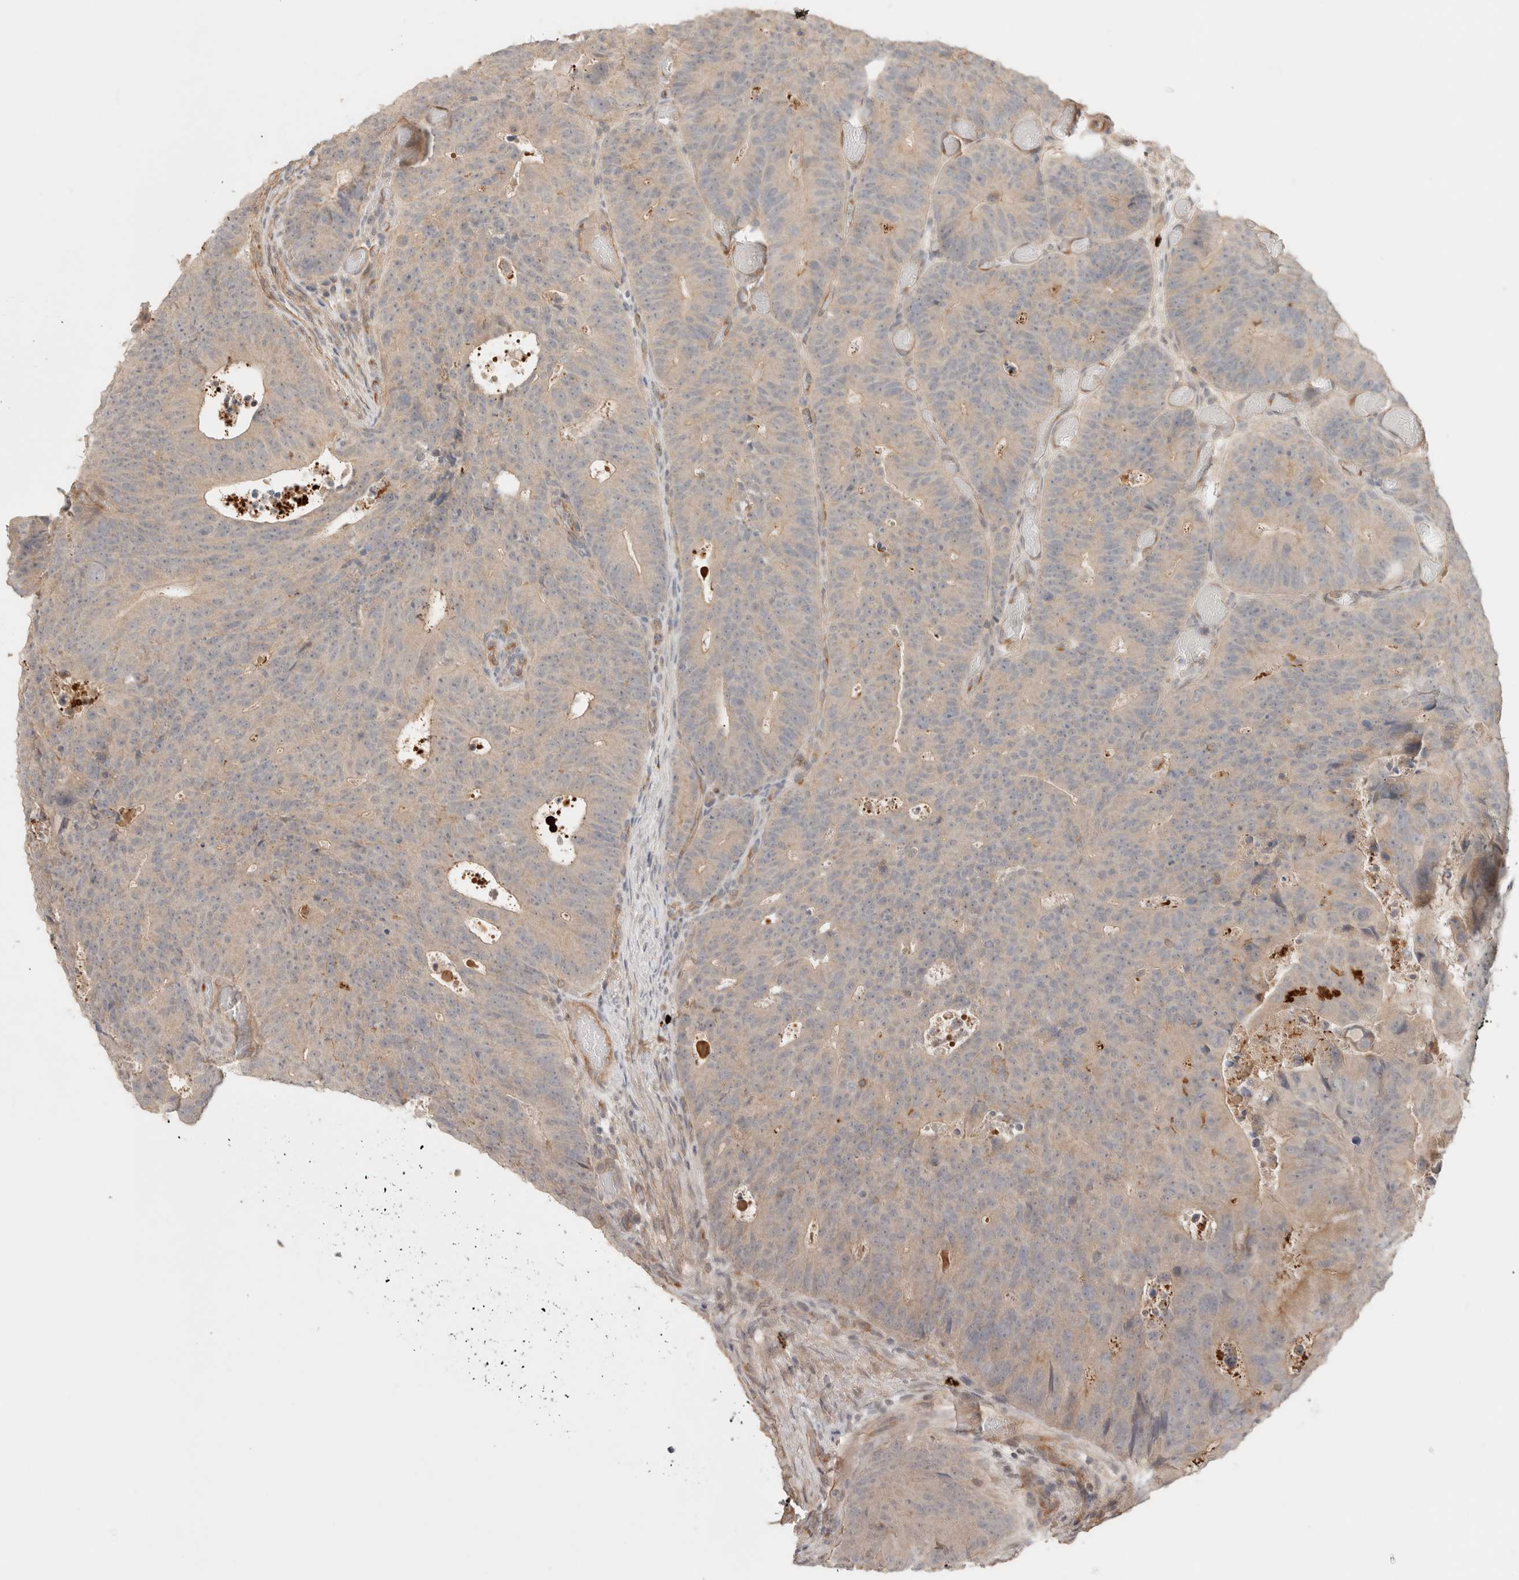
{"staining": {"intensity": "weak", "quantity": ">75%", "location": "cytoplasmic/membranous"}, "tissue": "colorectal cancer", "cell_type": "Tumor cells", "image_type": "cancer", "snomed": [{"axis": "morphology", "description": "Adenocarcinoma, NOS"}, {"axis": "topography", "description": "Colon"}], "caption": "This image exhibits colorectal cancer stained with immunohistochemistry (IHC) to label a protein in brown. The cytoplasmic/membranous of tumor cells show weak positivity for the protein. Nuclei are counter-stained blue.", "gene": "HSPG2", "patient": {"sex": "male", "age": 87}}